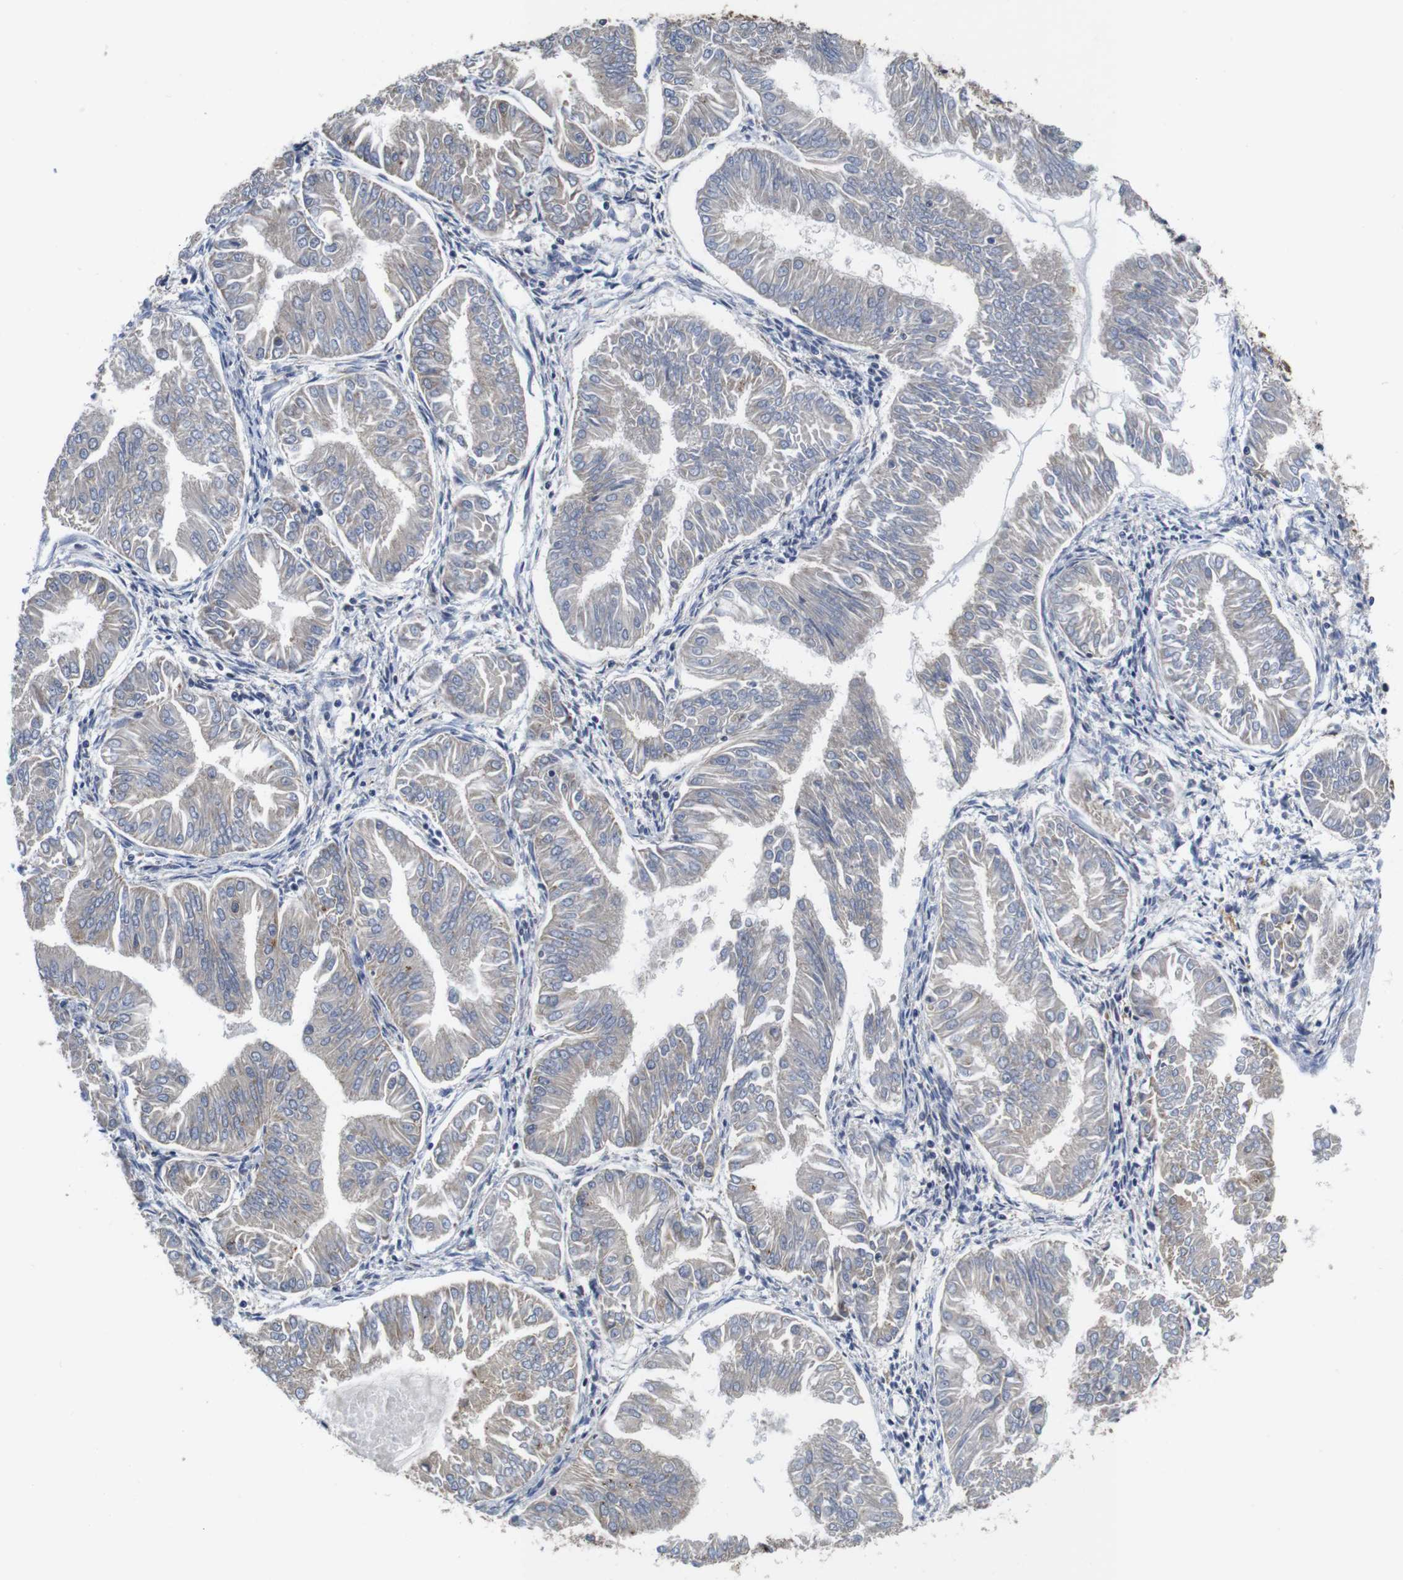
{"staining": {"intensity": "weak", "quantity": "<25%", "location": "cytoplasmic/membranous"}, "tissue": "endometrial cancer", "cell_type": "Tumor cells", "image_type": "cancer", "snomed": [{"axis": "morphology", "description": "Adenocarcinoma, NOS"}, {"axis": "topography", "description": "Endometrium"}], "caption": "Immunohistochemistry of human endometrial adenocarcinoma shows no expression in tumor cells.", "gene": "MARCHF7", "patient": {"sex": "female", "age": 53}}